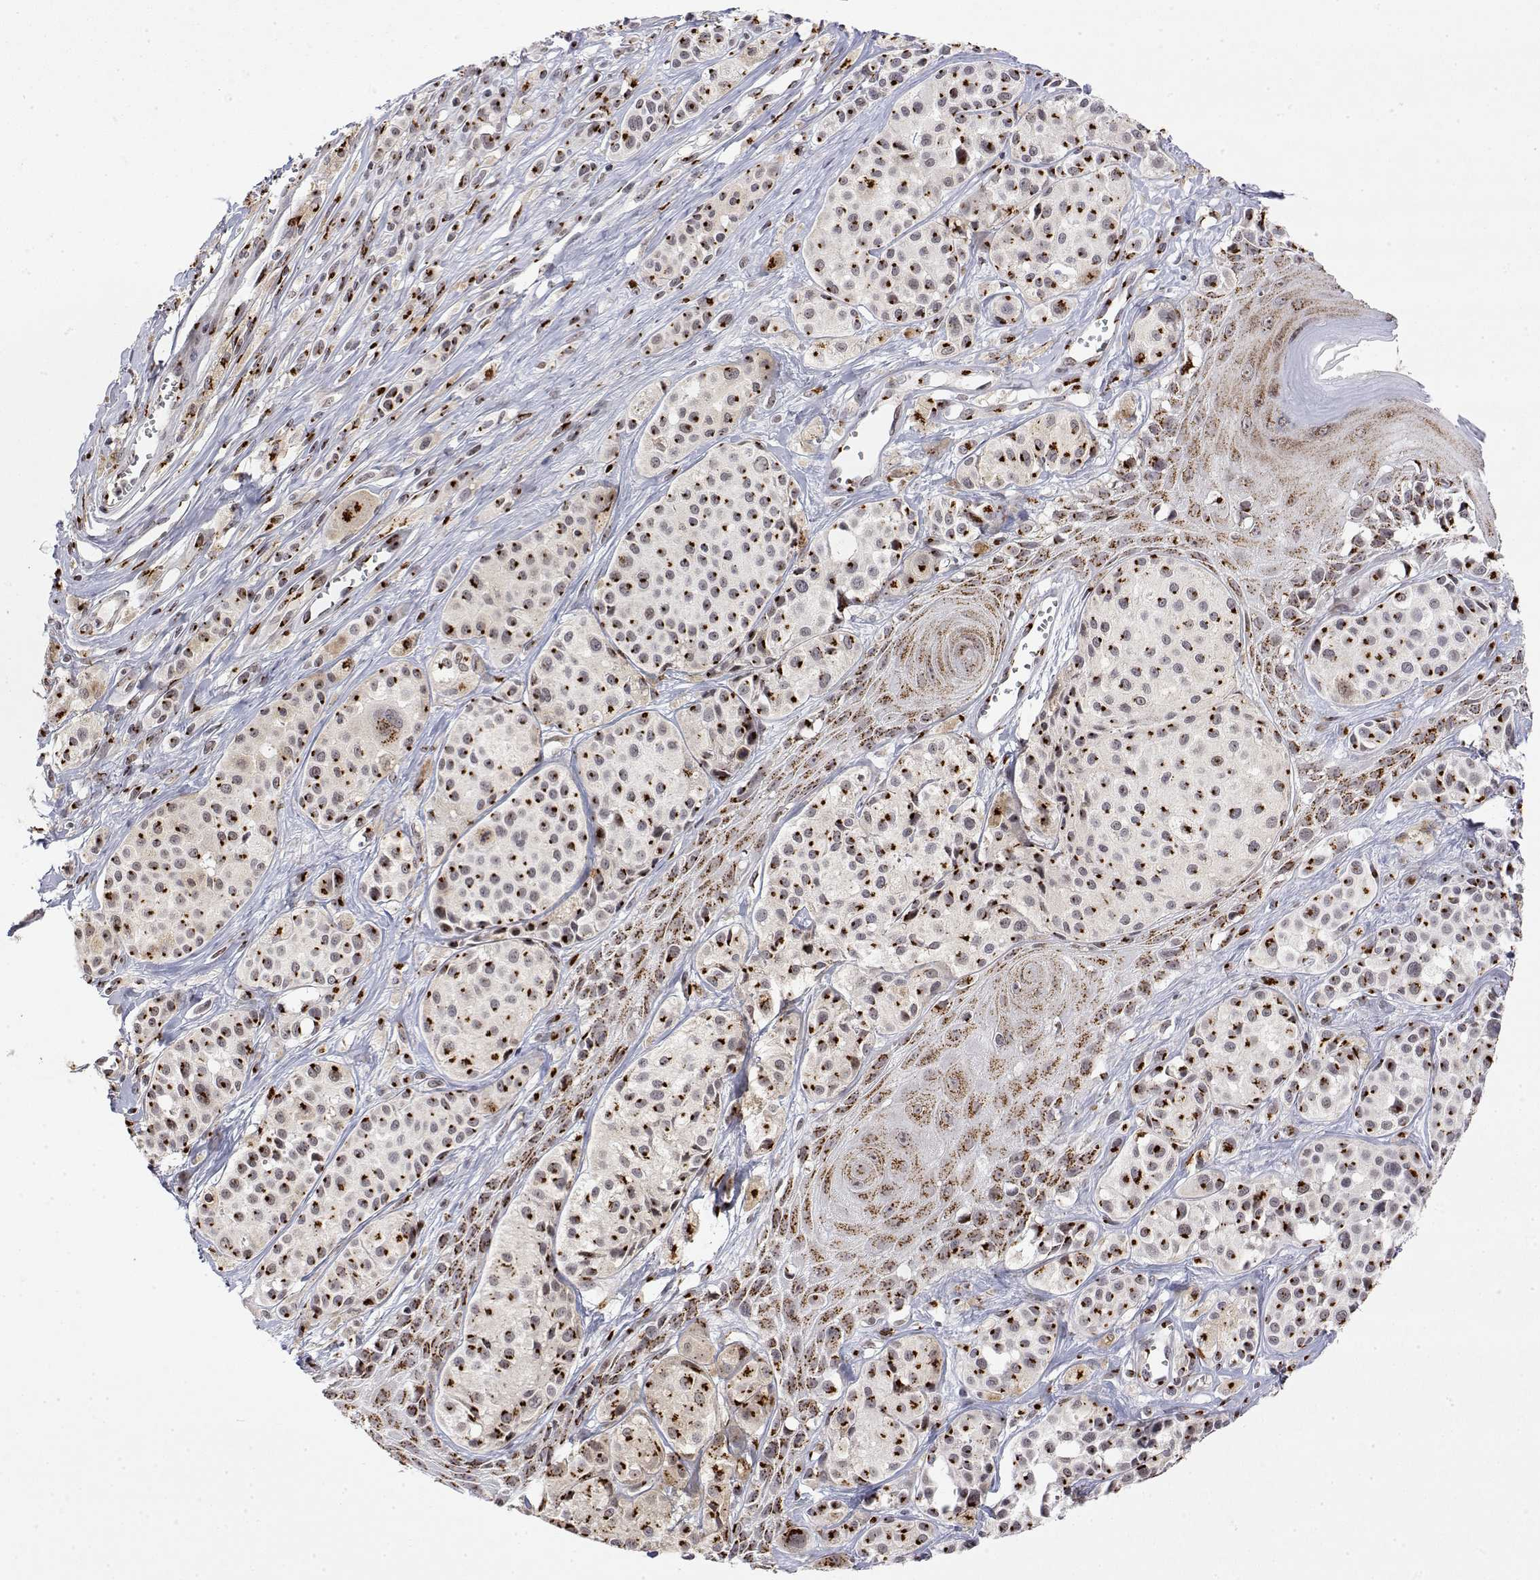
{"staining": {"intensity": "strong", "quantity": ">75%", "location": "cytoplasmic/membranous"}, "tissue": "melanoma", "cell_type": "Tumor cells", "image_type": "cancer", "snomed": [{"axis": "morphology", "description": "Malignant melanoma, NOS"}, {"axis": "topography", "description": "Skin"}], "caption": "Strong cytoplasmic/membranous staining is seen in approximately >75% of tumor cells in melanoma.", "gene": "YIPF3", "patient": {"sex": "male", "age": 77}}